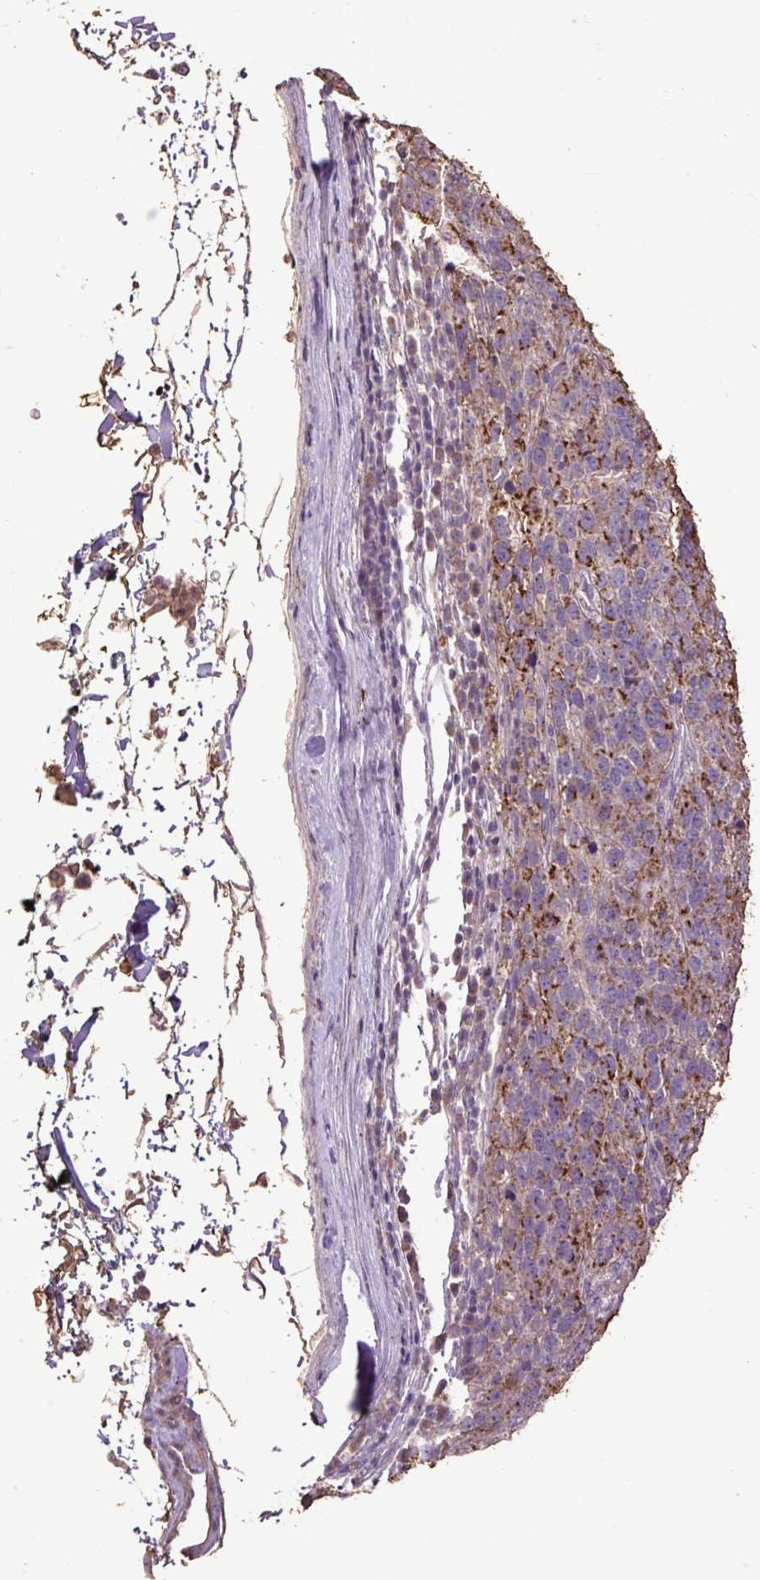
{"staining": {"intensity": "moderate", "quantity": "<25%", "location": "cytoplasmic/membranous"}, "tissue": "pancreatic cancer", "cell_type": "Tumor cells", "image_type": "cancer", "snomed": [{"axis": "morphology", "description": "Adenocarcinoma, NOS"}, {"axis": "topography", "description": "Pancreas"}], "caption": "The immunohistochemical stain highlights moderate cytoplasmic/membranous positivity in tumor cells of pancreatic cancer tissue. (DAB (3,3'-diaminobenzidine) IHC, brown staining for protein, blue staining for nuclei).", "gene": "LRTM2", "patient": {"sex": "female", "age": 61}}